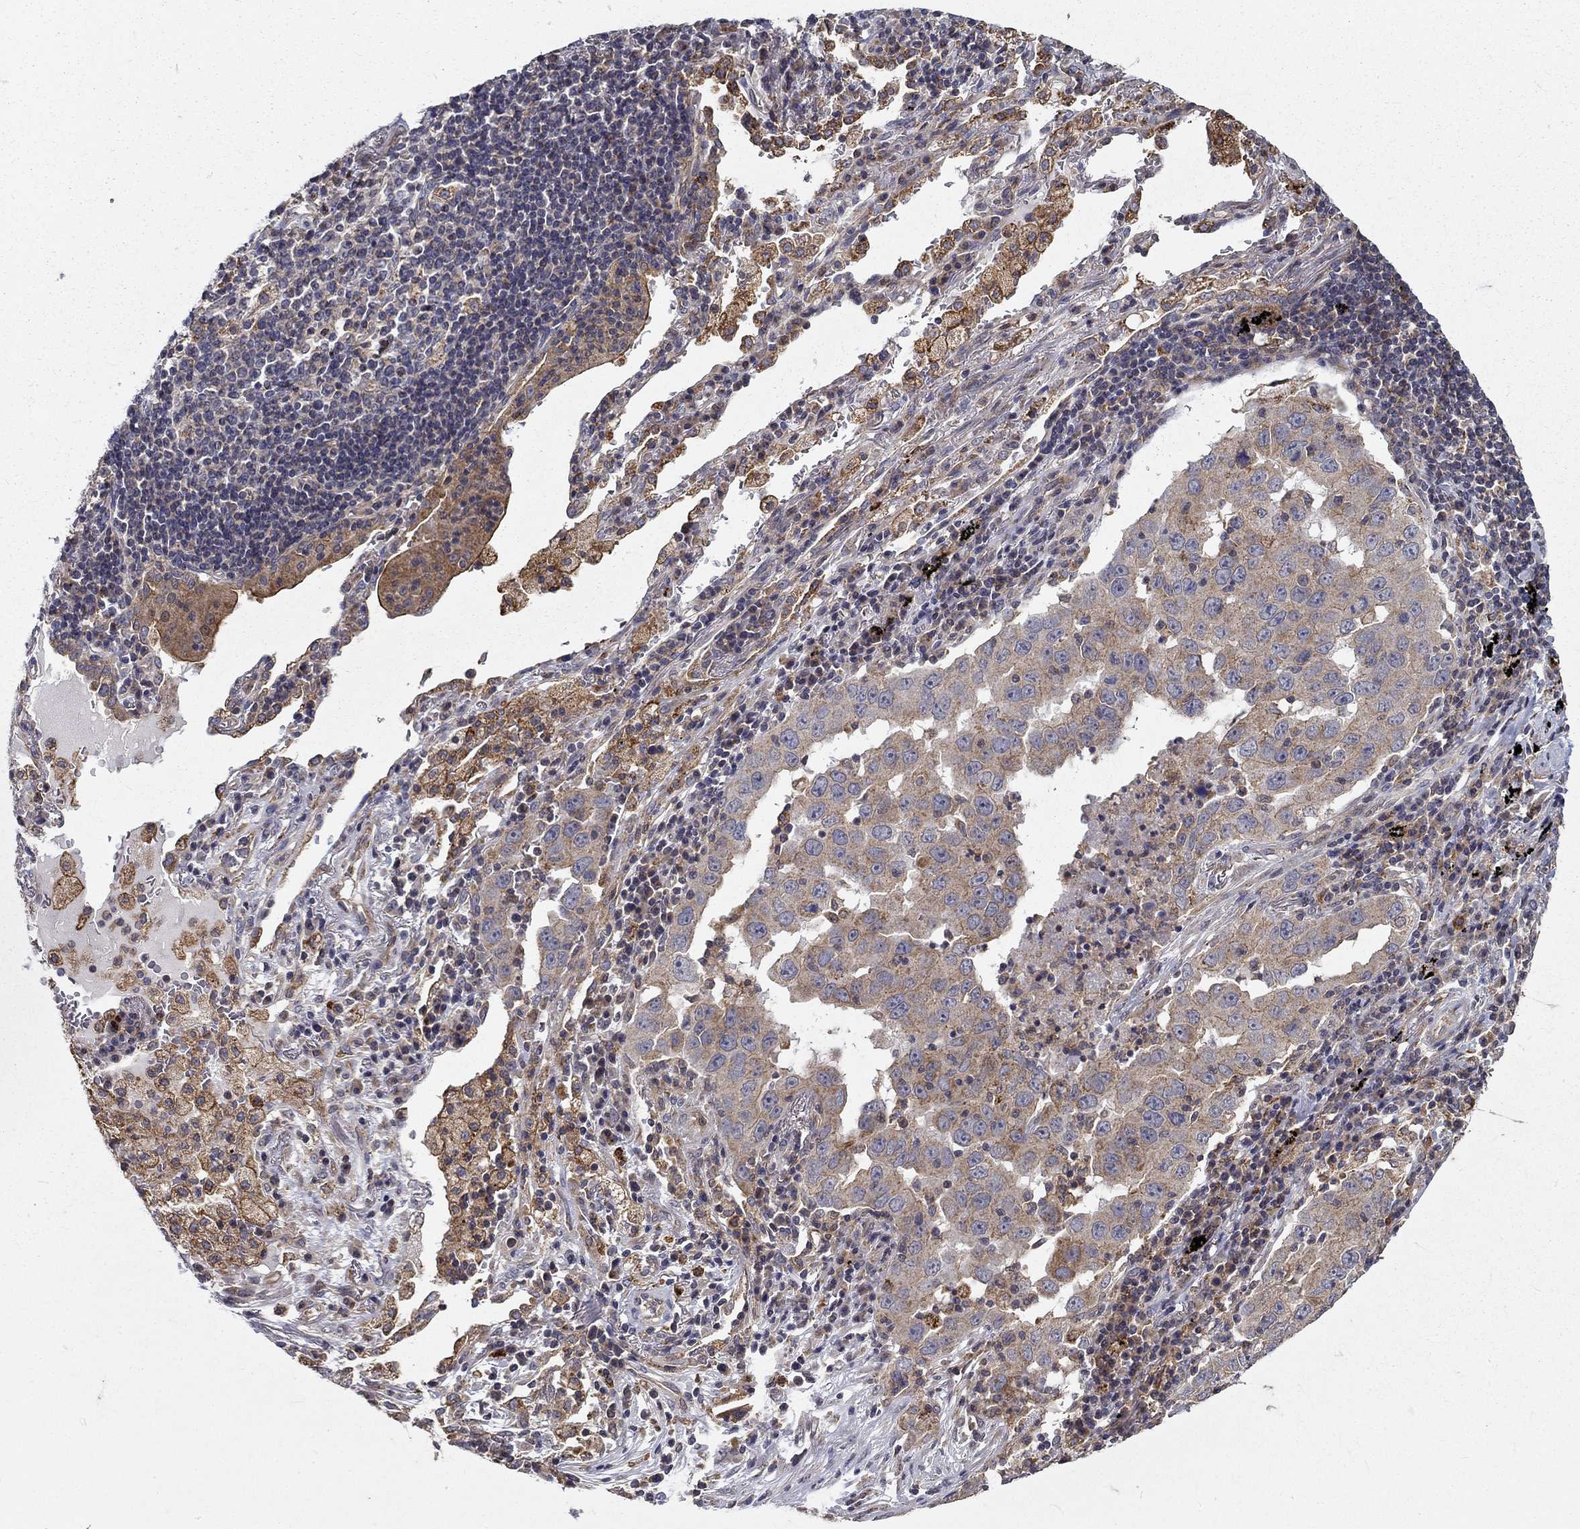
{"staining": {"intensity": "weak", "quantity": "25%-75%", "location": "cytoplasmic/membranous"}, "tissue": "lung cancer", "cell_type": "Tumor cells", "image_type": "cancer", "snomed": [{"axis": "morphology", "description": "Adenocarcinoma, NOS"}, {"axis": "topography", "description": "Lung"}], "caption": "Lung cancer (adenocarcinoma) stained for a protein (brown) displays weak cytoplasmic/membranous positive staining in approximately 25%-75% of tumor cells.", "gene": "ALDH4A1", "patient": {"sex": "male", "age": 73}}